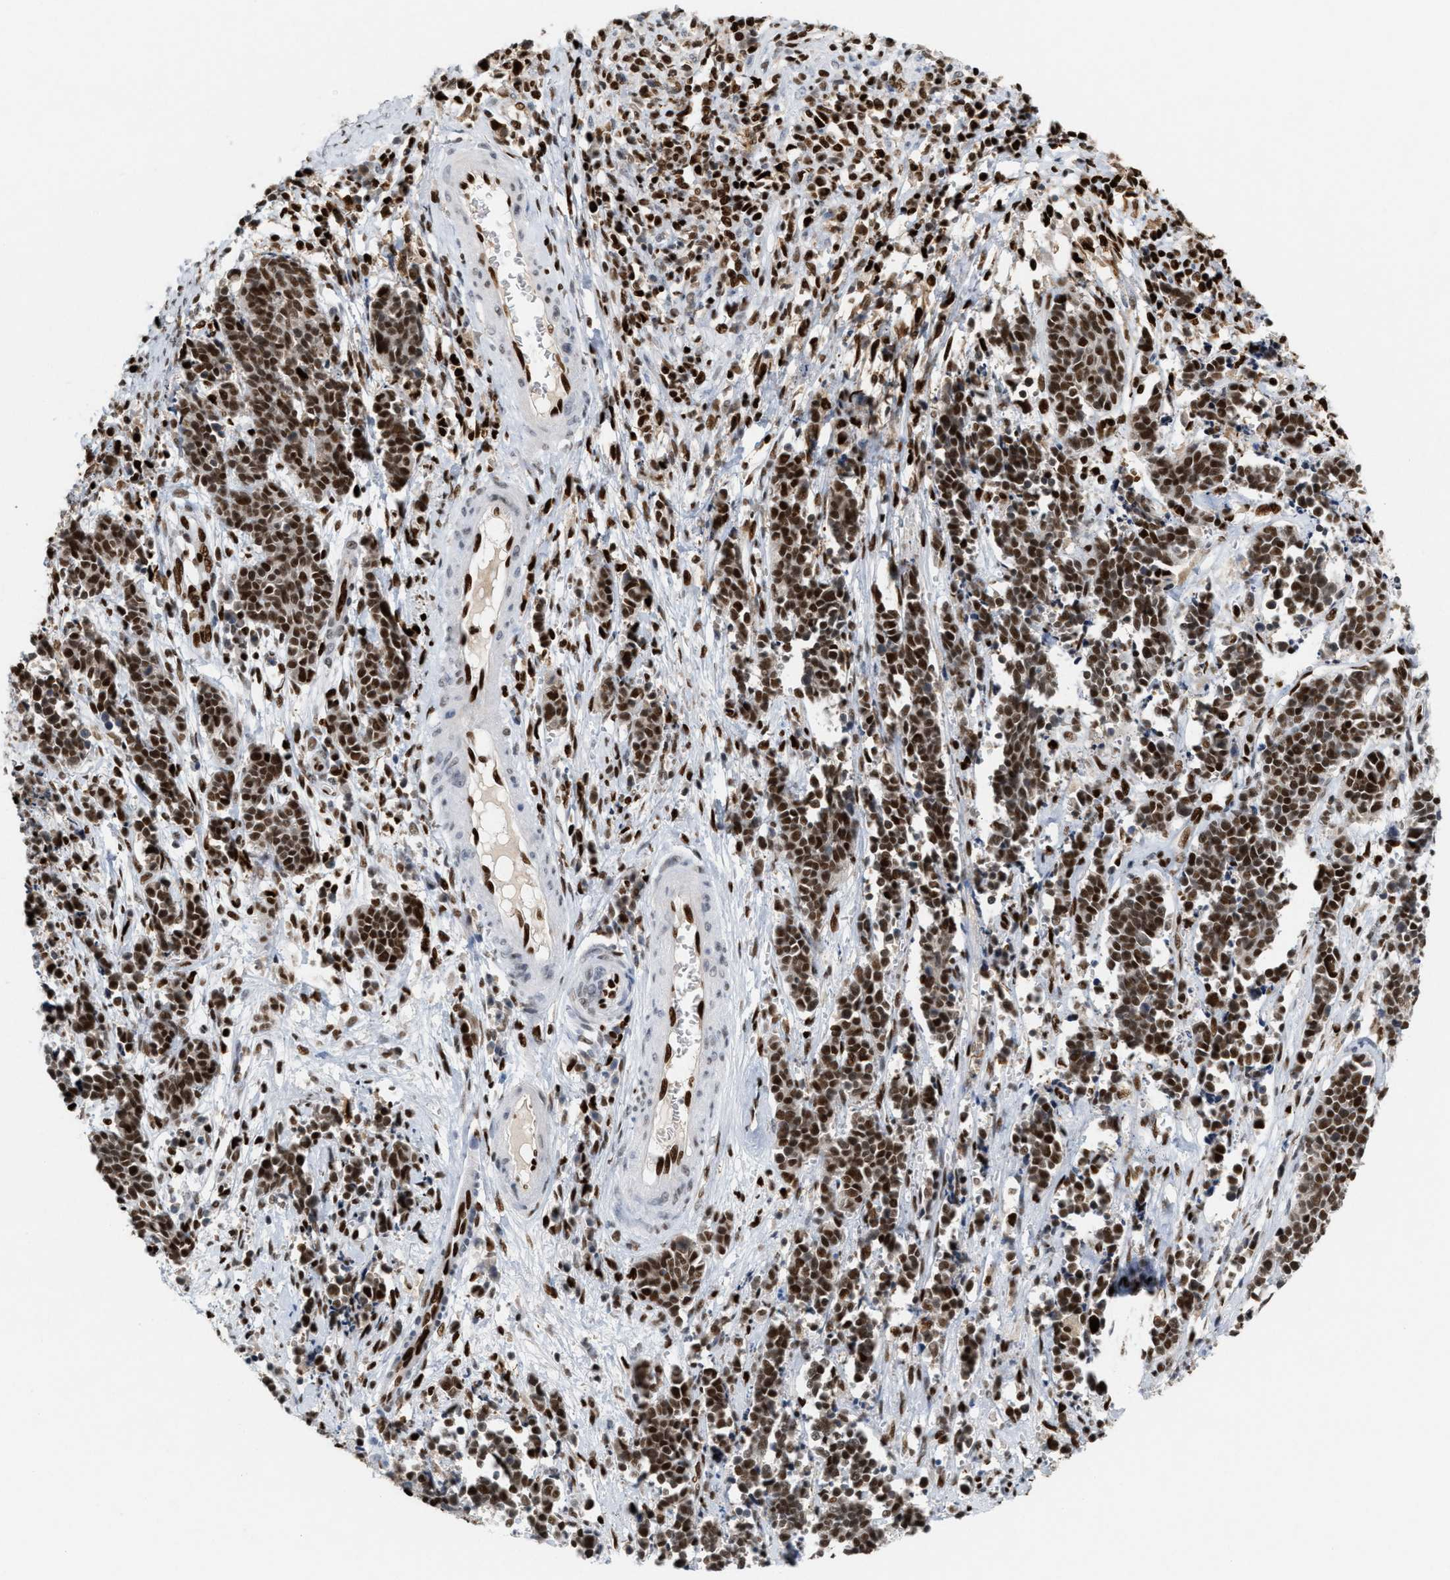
{"staining": {"intensity": "strong", "quantity": ">75%", "location": "nuclear"}, "tissue": "cervical cancer", "cell_type": "Tumor cells", "image_type": "cancer", "snomed": [{"axis": "morphology", "description": "Squamous cell carcinoma, NOS"}, {"axis": "topography", "description": "Cervix"}], "caption": "Immunohistochemistry (IHC) (DAB) staining of cervical squamous cell carcinoma displays strong nuclear protein positivity in about >75% of tumor cells. Immunohistochemistry stains the protein of interest in brown and the nuclei are stained blue.", "gene": "RNASEK-C17orf49", "patient": {"sex": "female", "age": 35}}